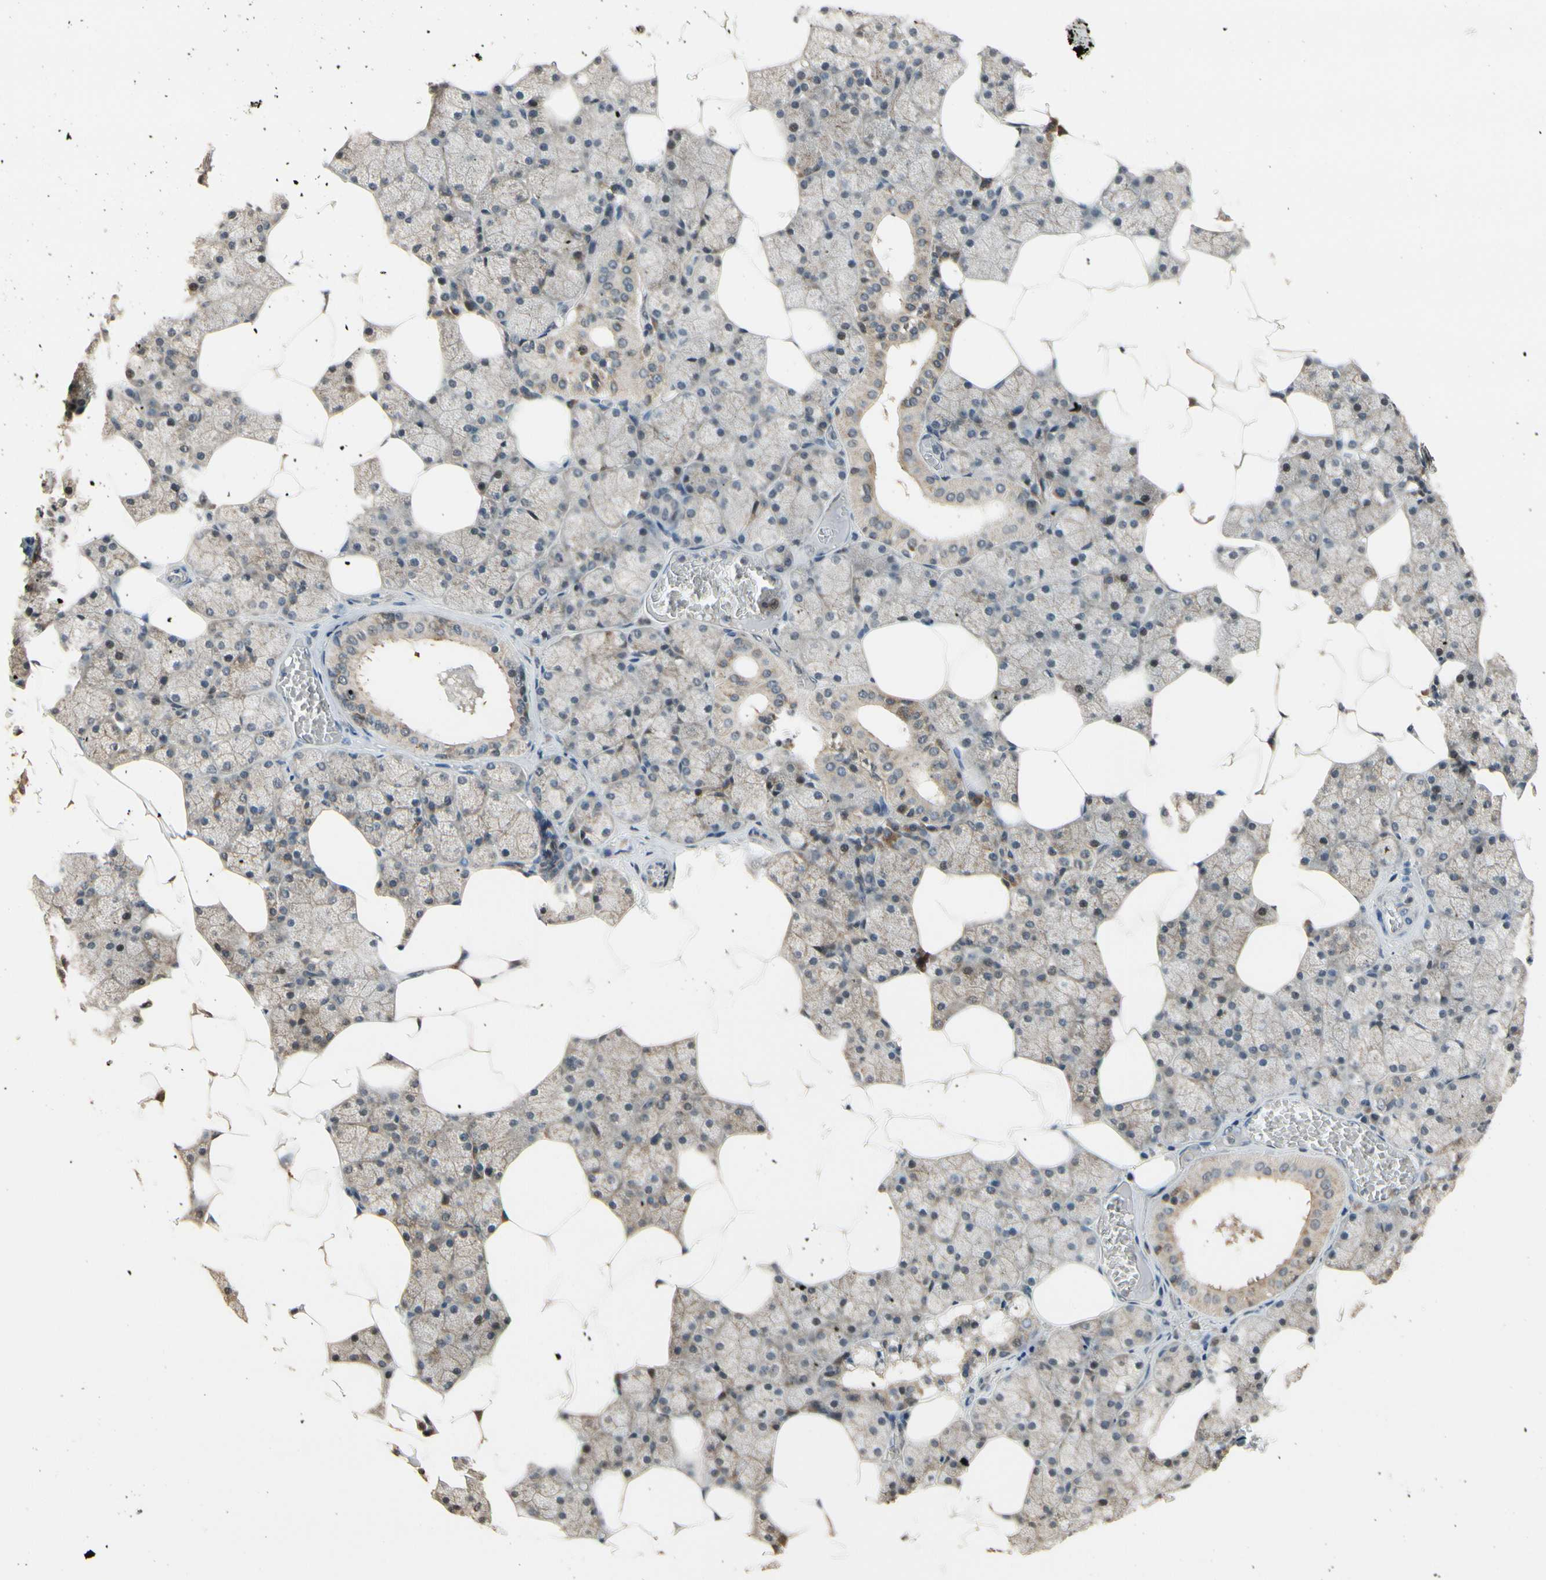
{"staining": {"intensity": "moderate", "quantity": "25%-75%", "location": "cytoplasmic/membranous"}, "tissue": "salivary gland", "cell_type": "Glandular cells", "image_type": "normal", "snomed": [{"axis": "morphology", "description": "Normal tissue, NOS"}, {"axis": "topography", "description": "Salivary gland"}], "caption": "Human salivary gland stained for a protein (brown) demonstrates moderate cytoplasmic/membranous positive staining in approximately 25%-75% of glandular cells.", "gene": "TMEM230", "patient": {"sex": "male", "age": 62}}